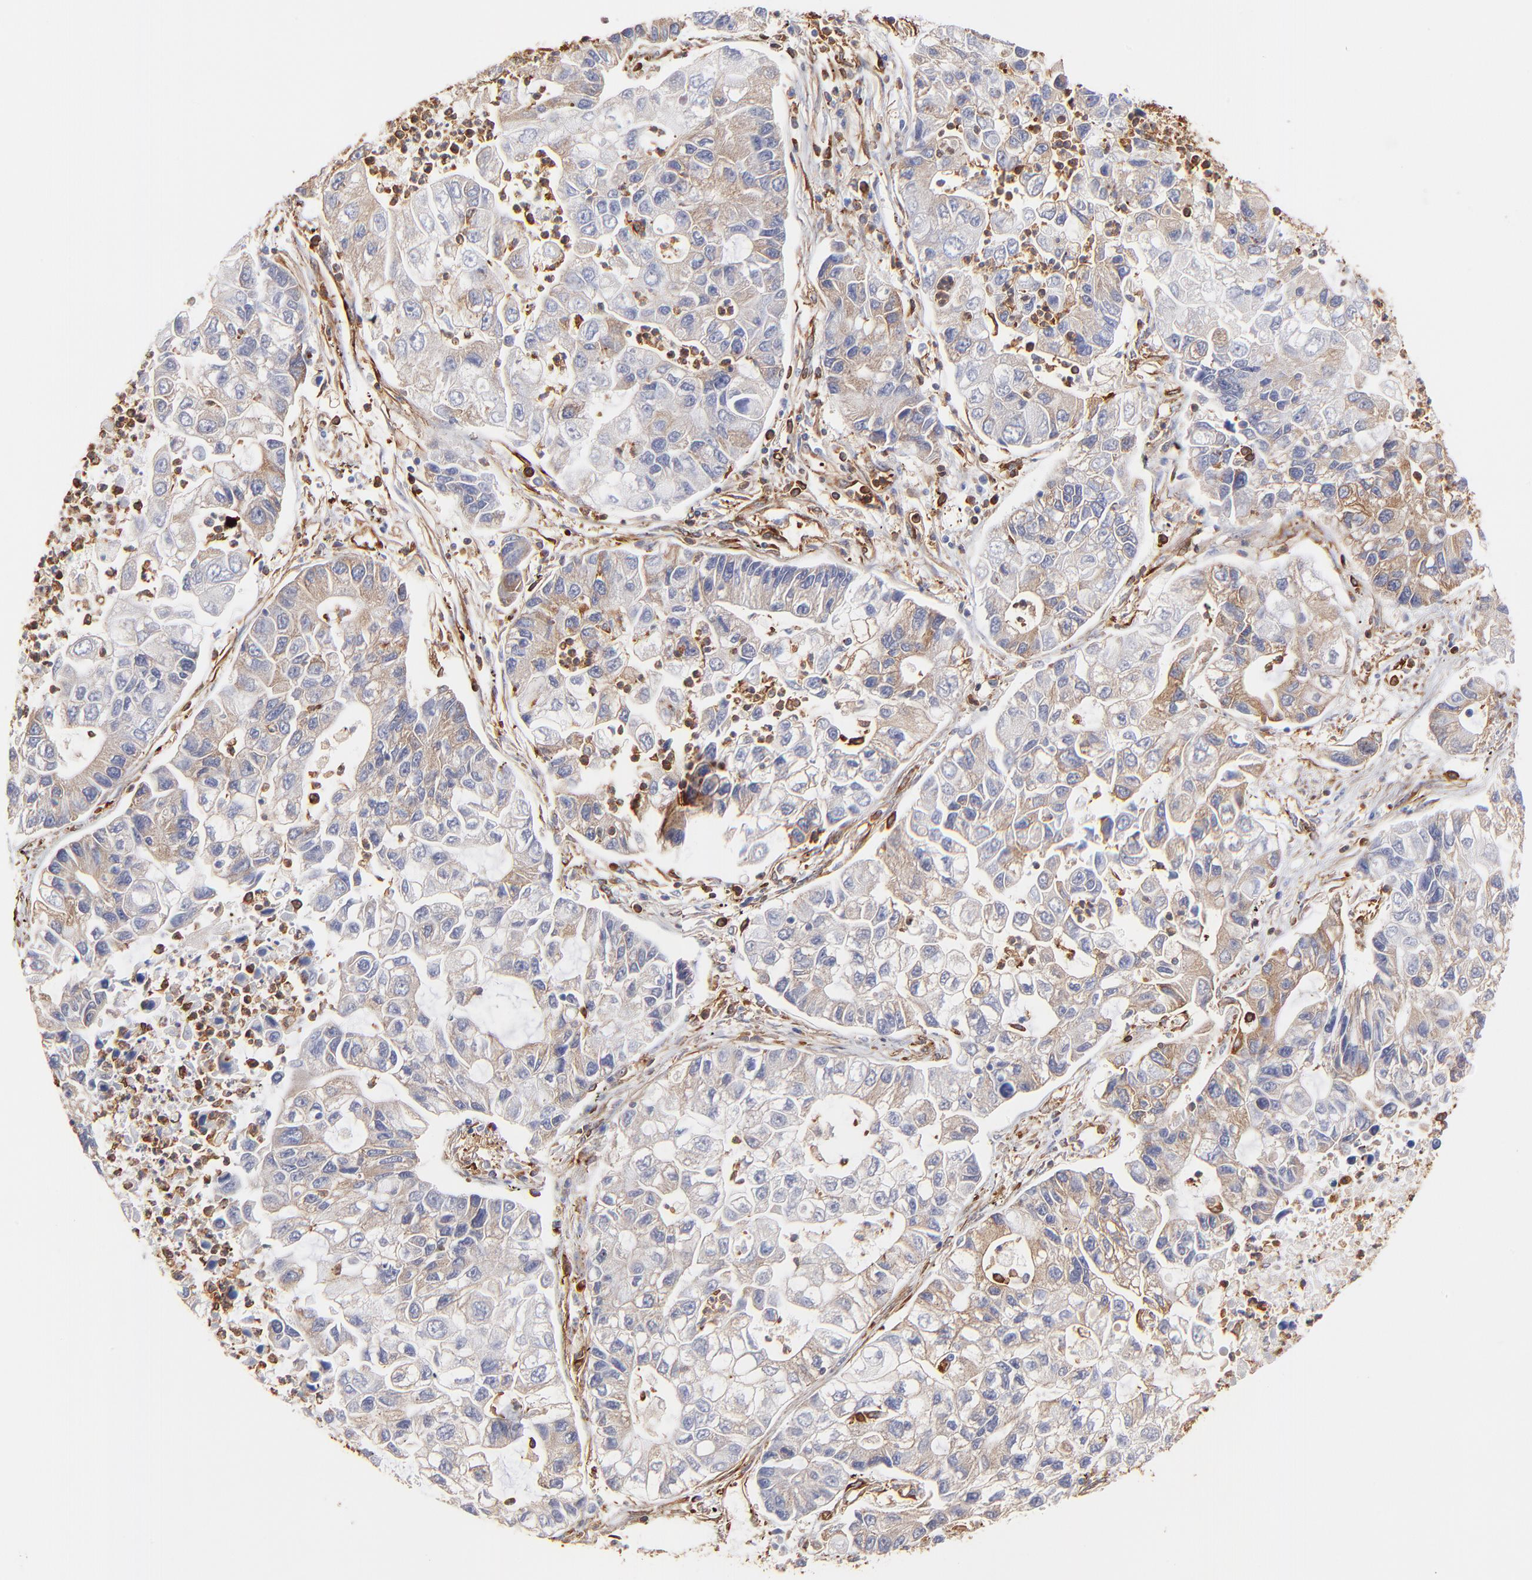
{"staining": {"intensity": "weak", "quantity": "<25%", "location": "cytoplasmic/membranous"}, "tissue": "lung cancer", "cell_type": "Tumor cells", "image_type": "cancer", "snomed": [{"axis": "morphology", "description": "Adenocarcinoma, NOS"}, {"axis": "topography", "description": "Lung"}], "caption": "This is an immunohistochemistry (IHC) image of lung cancer (adenocarcinoma). There is no expression in tumor cells.", "gene": "FLNA", "patient": {"sex": "female", "age": 51}}